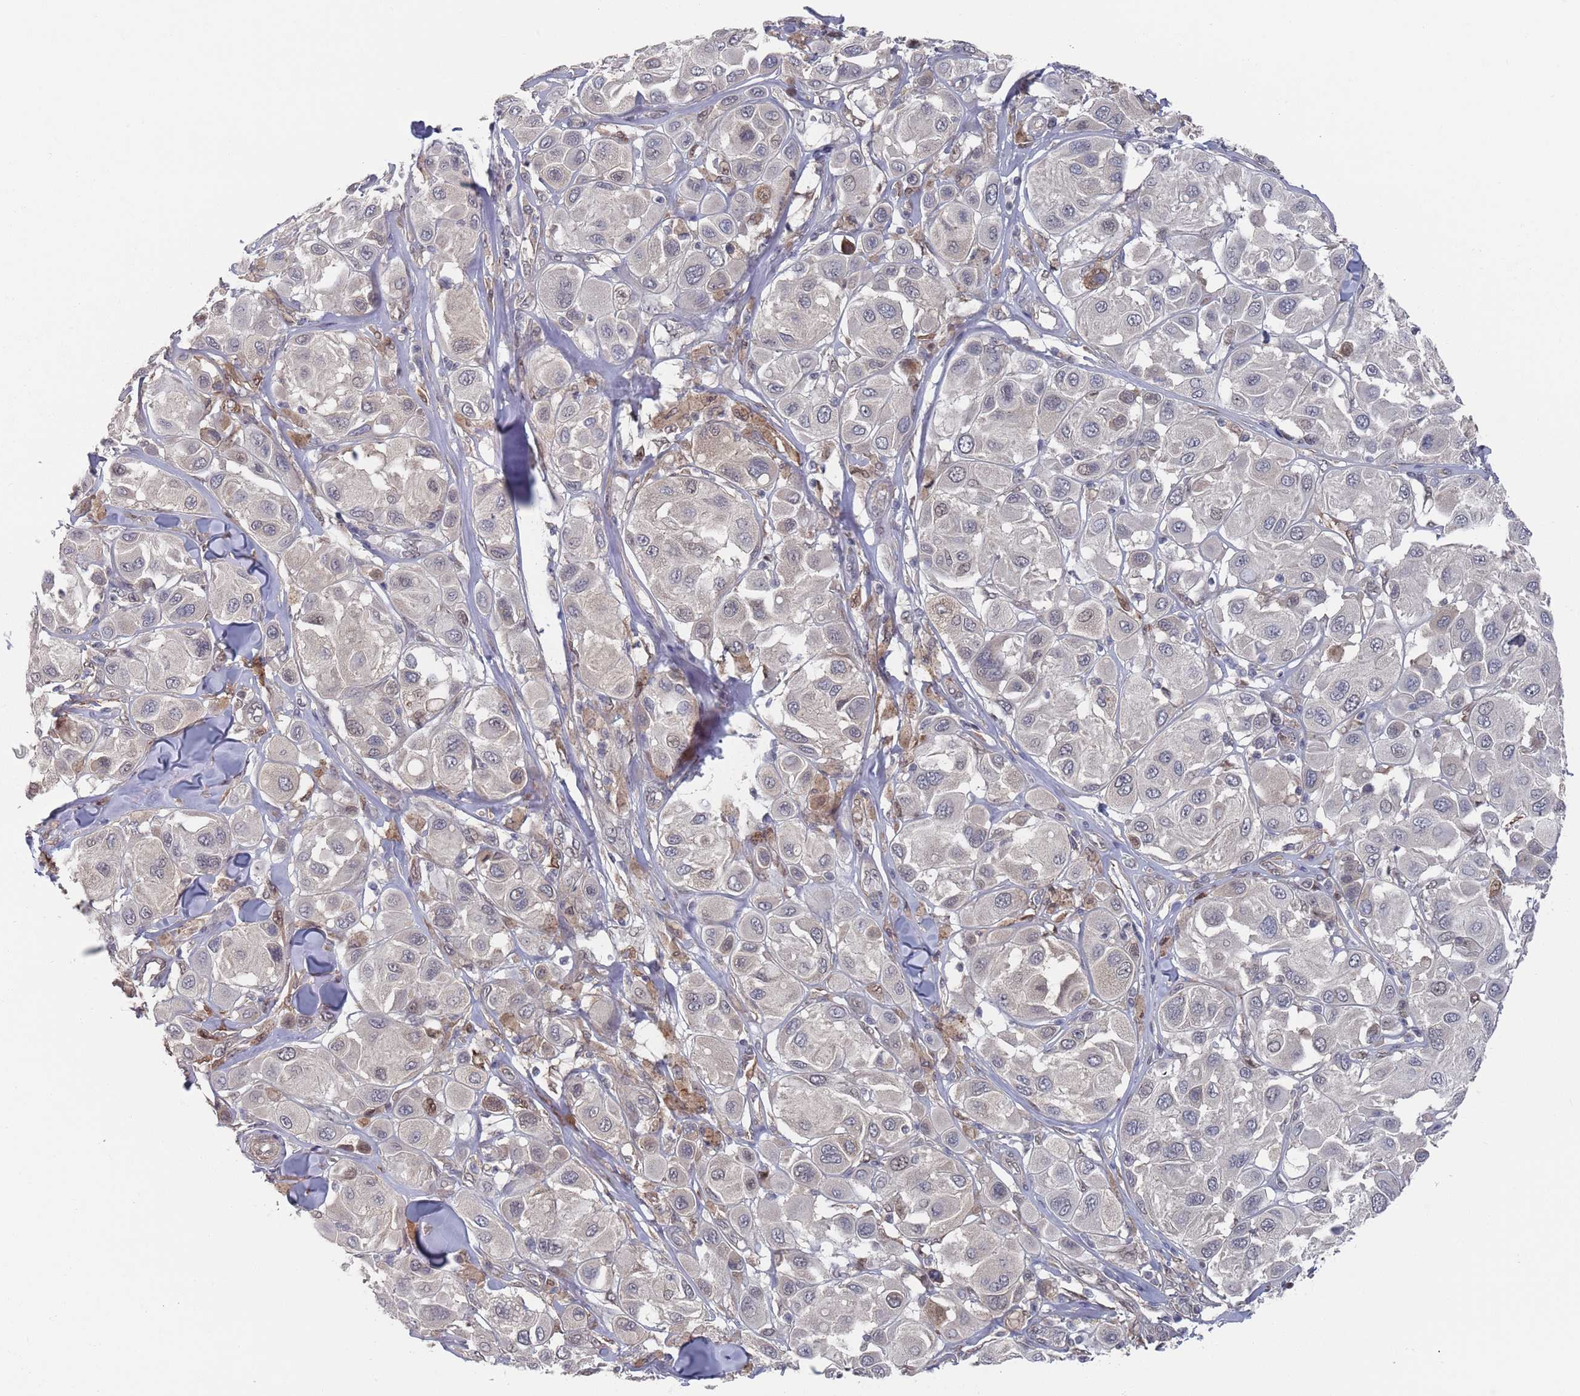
{"staining": {"intensity": "negative", "quantity": "none", "location": "none"}, "tissue": "melanoma", "cell_type": "Tumor cells", "image_type": "cancer", "snomed": [{"axis": "morphology", "description": "Malignant melanoma, Metastatic site"}, {"axis": "topography", "description": "Skin"}], "caption": "Micrograph shows no protein expression in tumor cells of melanoma tissue. Brightfield microscopy of immunohistochemistry stained with DAB (brown) and hematoxylin (blue), captured at high magnification.", "gene": "DGKD", "patient": {"sex": "male", "age": 41}}